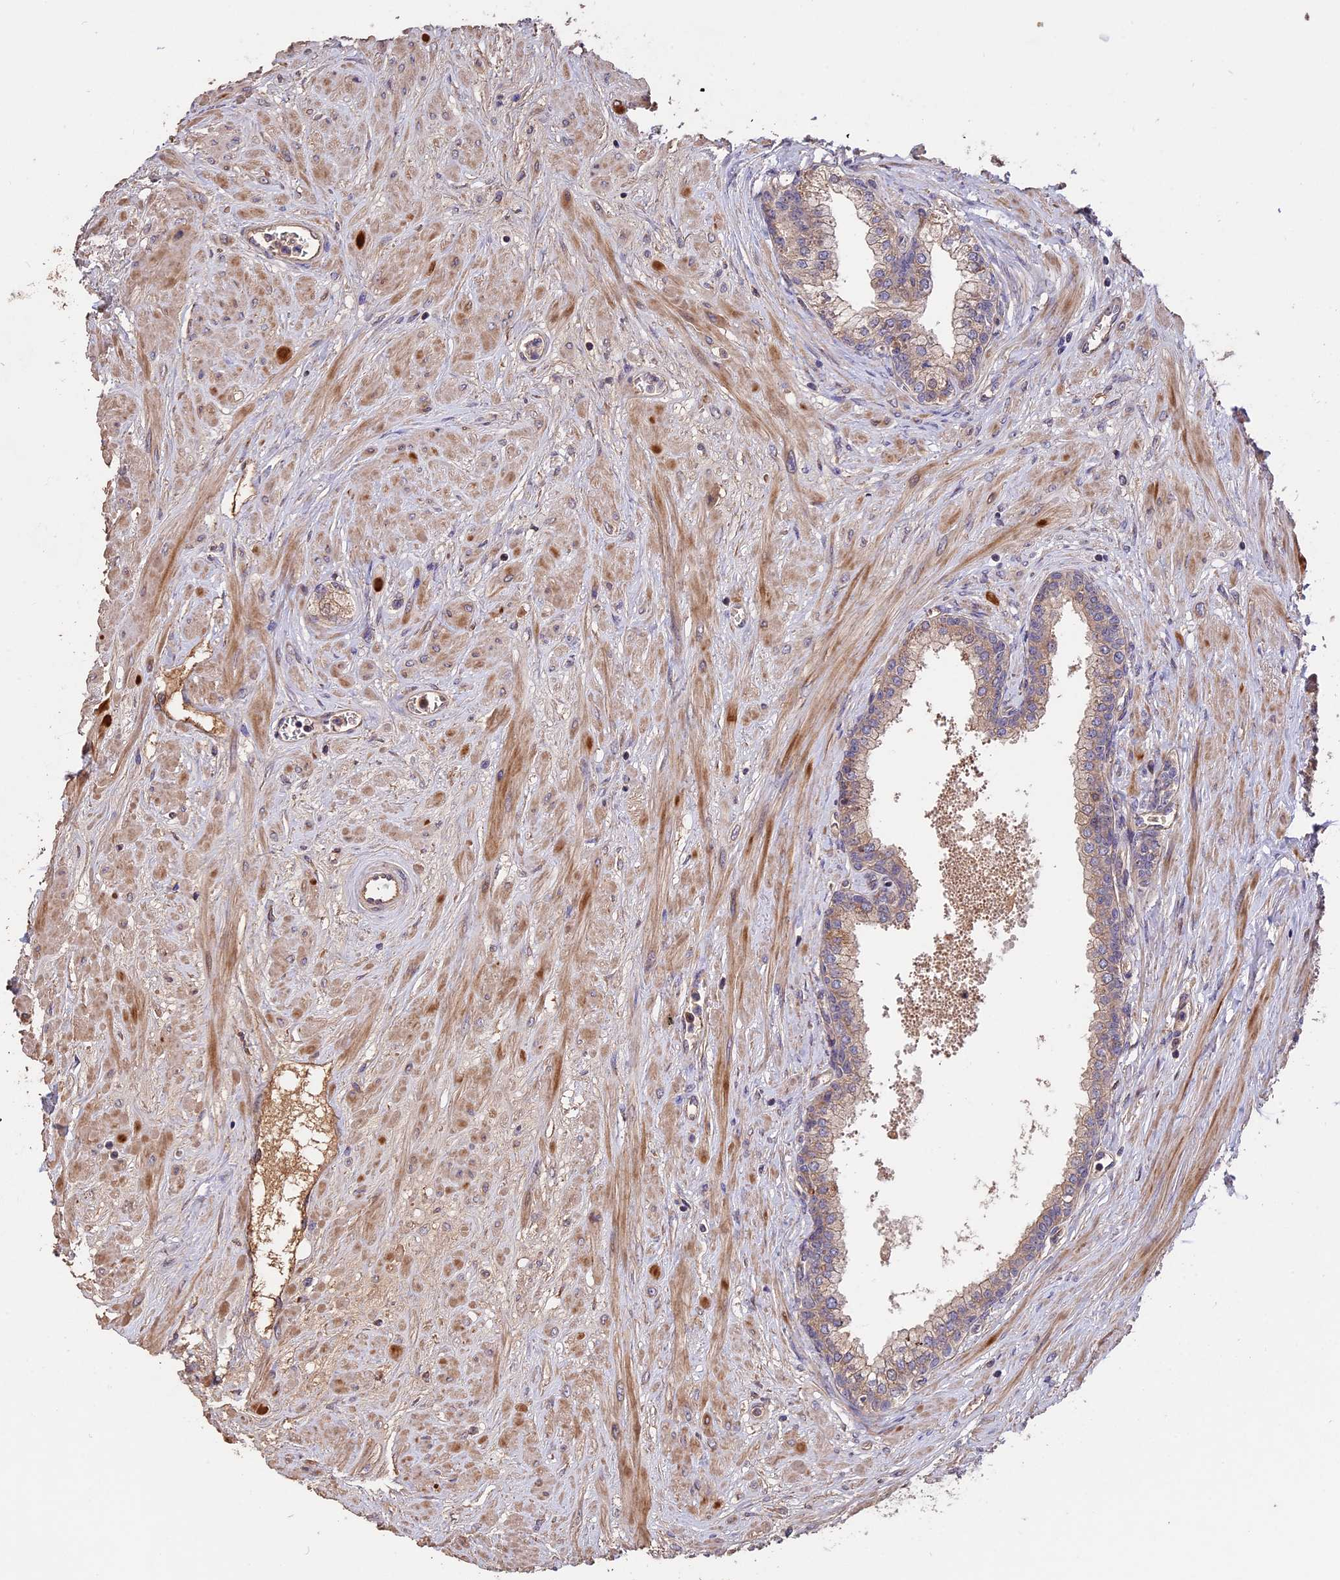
{"staining": {"intensity": "weak", "quantity": "25%-75%", "location": "cytoplasmic/membranous"}, "tissue": "prostate", "cell_type": "Glandular cells", "image_type": "normal", "snomed": [{"axis": "morphology", "description": "Normal tissue, NOS"}, {"axis": "topography", "description": "Prostate"}], "caption": "Immunohistochemical staining of normal prostate displays low levels of weak cytoplasmic/membranous expression in approximately 25%-75% of glandular cells. (Brightfield microscopy of DAB IHC at high magnification).", "gene": "RASAL1", "patient": {"sex": "male", "age": 60}}